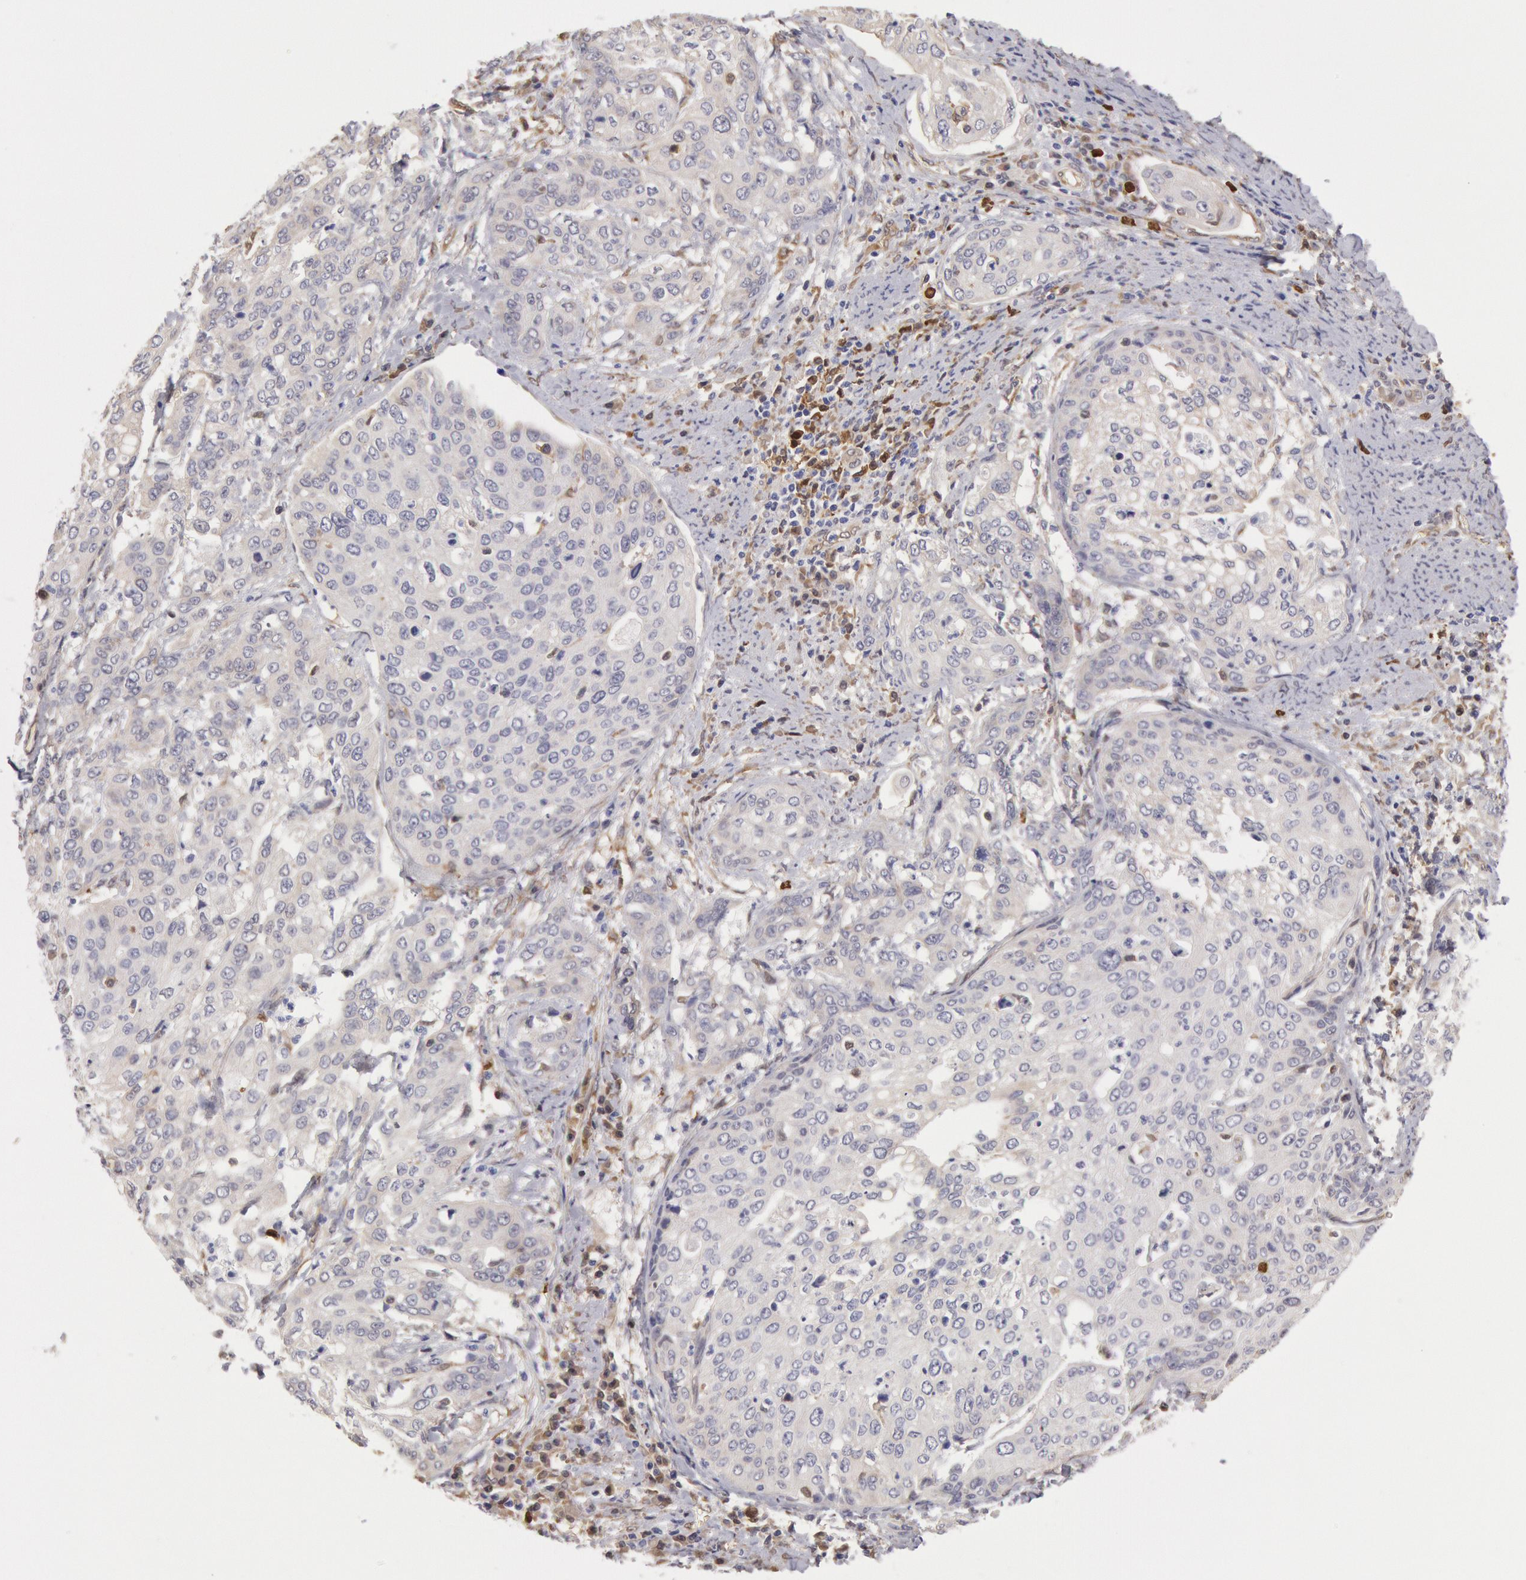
{"staining": {"intensity": "negative", "quantity": "none", "location": "none"}, "tissue": "cervical cancer", "cell_type": "Tumor cells", "image_type": "cancer", "snomed": [{"axis": "morphology", "description": "Squamous cell carcinoma, NOS"}, {"axis": "topography", "description": "Cervix"}], "caption": "Immunohistochemistry of human cervical squamous cell carcinoma reveals no staining in tumor cells.", "gene": "CCDC50", "patient": {"sex": "female", "age": 41}}